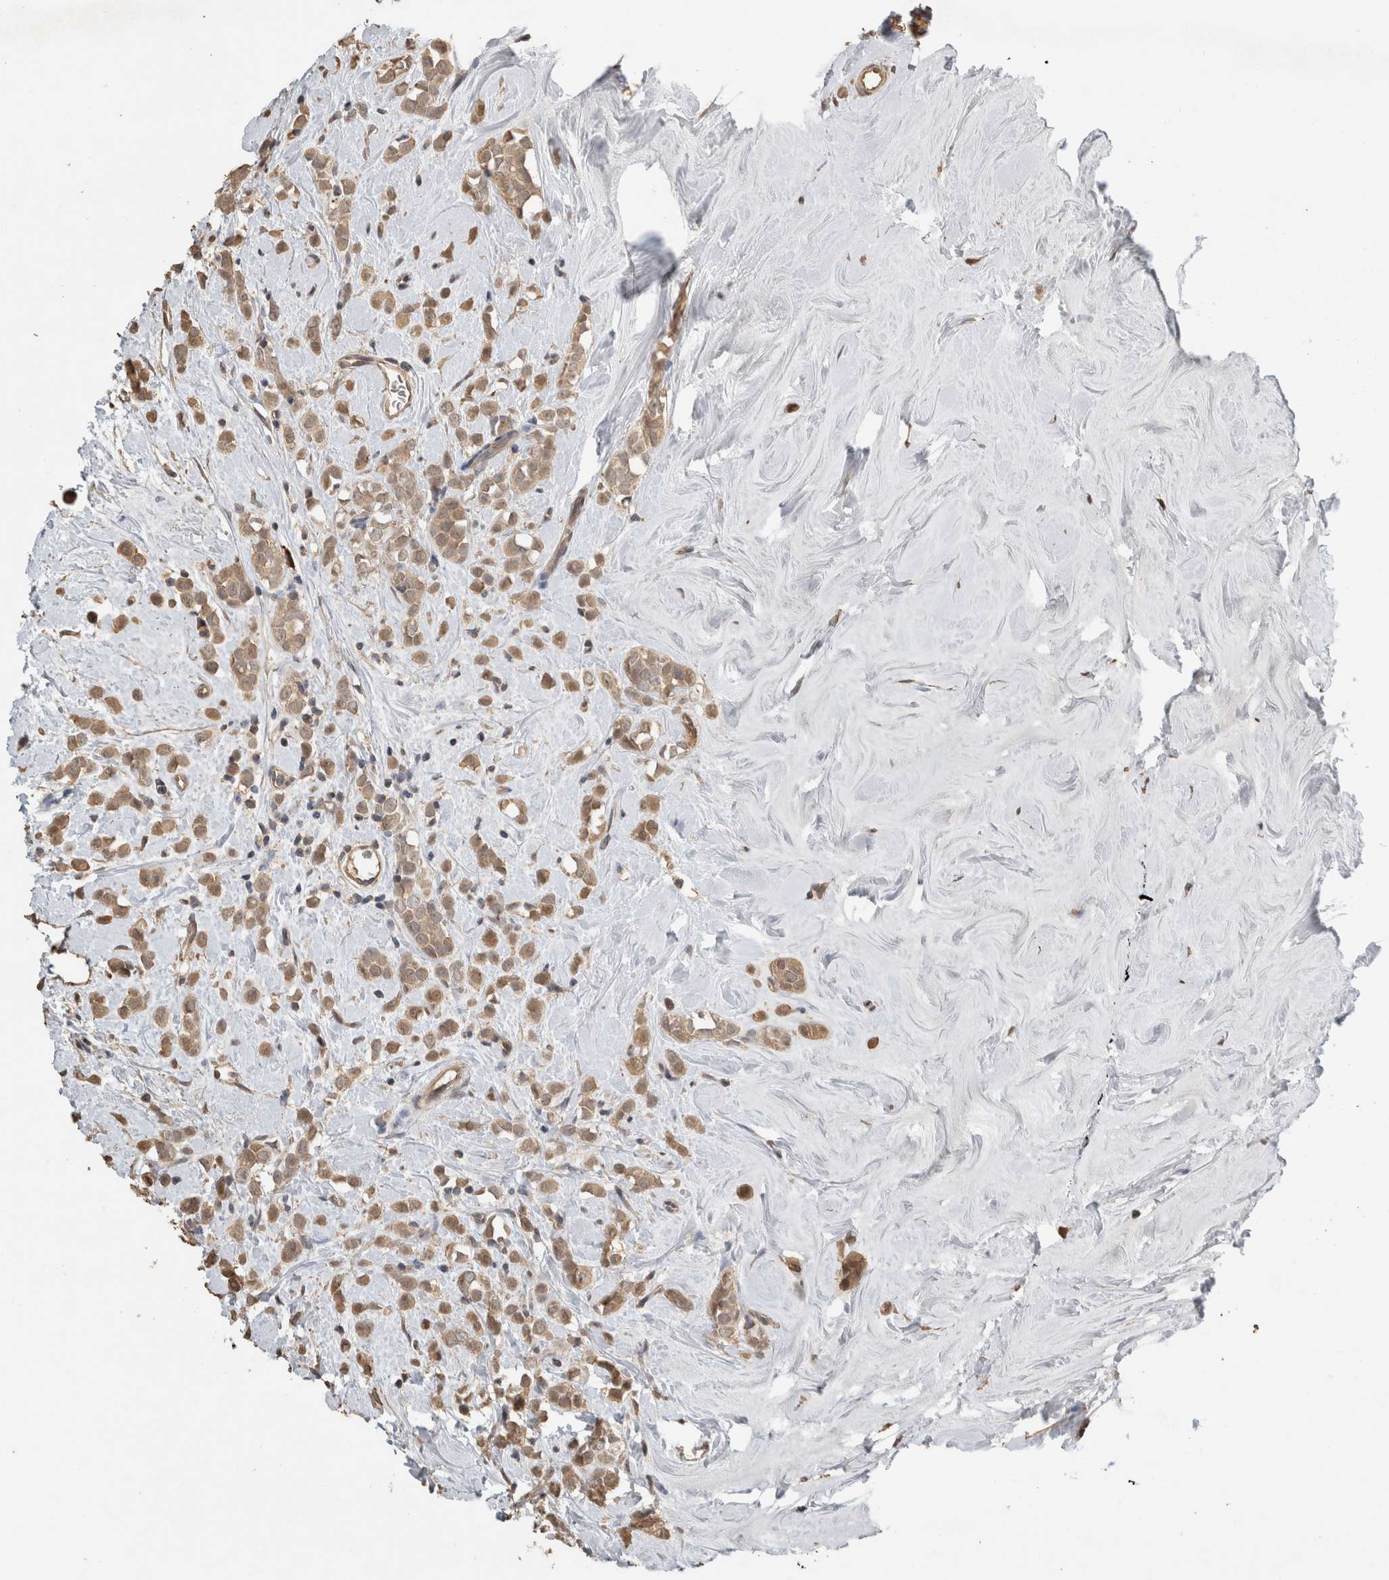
{"staining": {"intensity": "moderate", "quantity": ">75%", "location": "cytoplasmic/membranous"}, "tissue": "breast cancer", "cell_type": "Tumor cells", "image_type": "cancer", "snomed": [{"axis": "morphology", "description": "Lobular carcinoma"}, {"axis": "topography", "description": "Breast"}], "caption": "Lobular carcinoma (breast) tissue shows moderate cytoplasmic/membranous expression in about >75% of tumor cells, visualized by immunohistochemistry.", "gene": "RHPN1", "patient": {"sex": "female", "age": 47}}